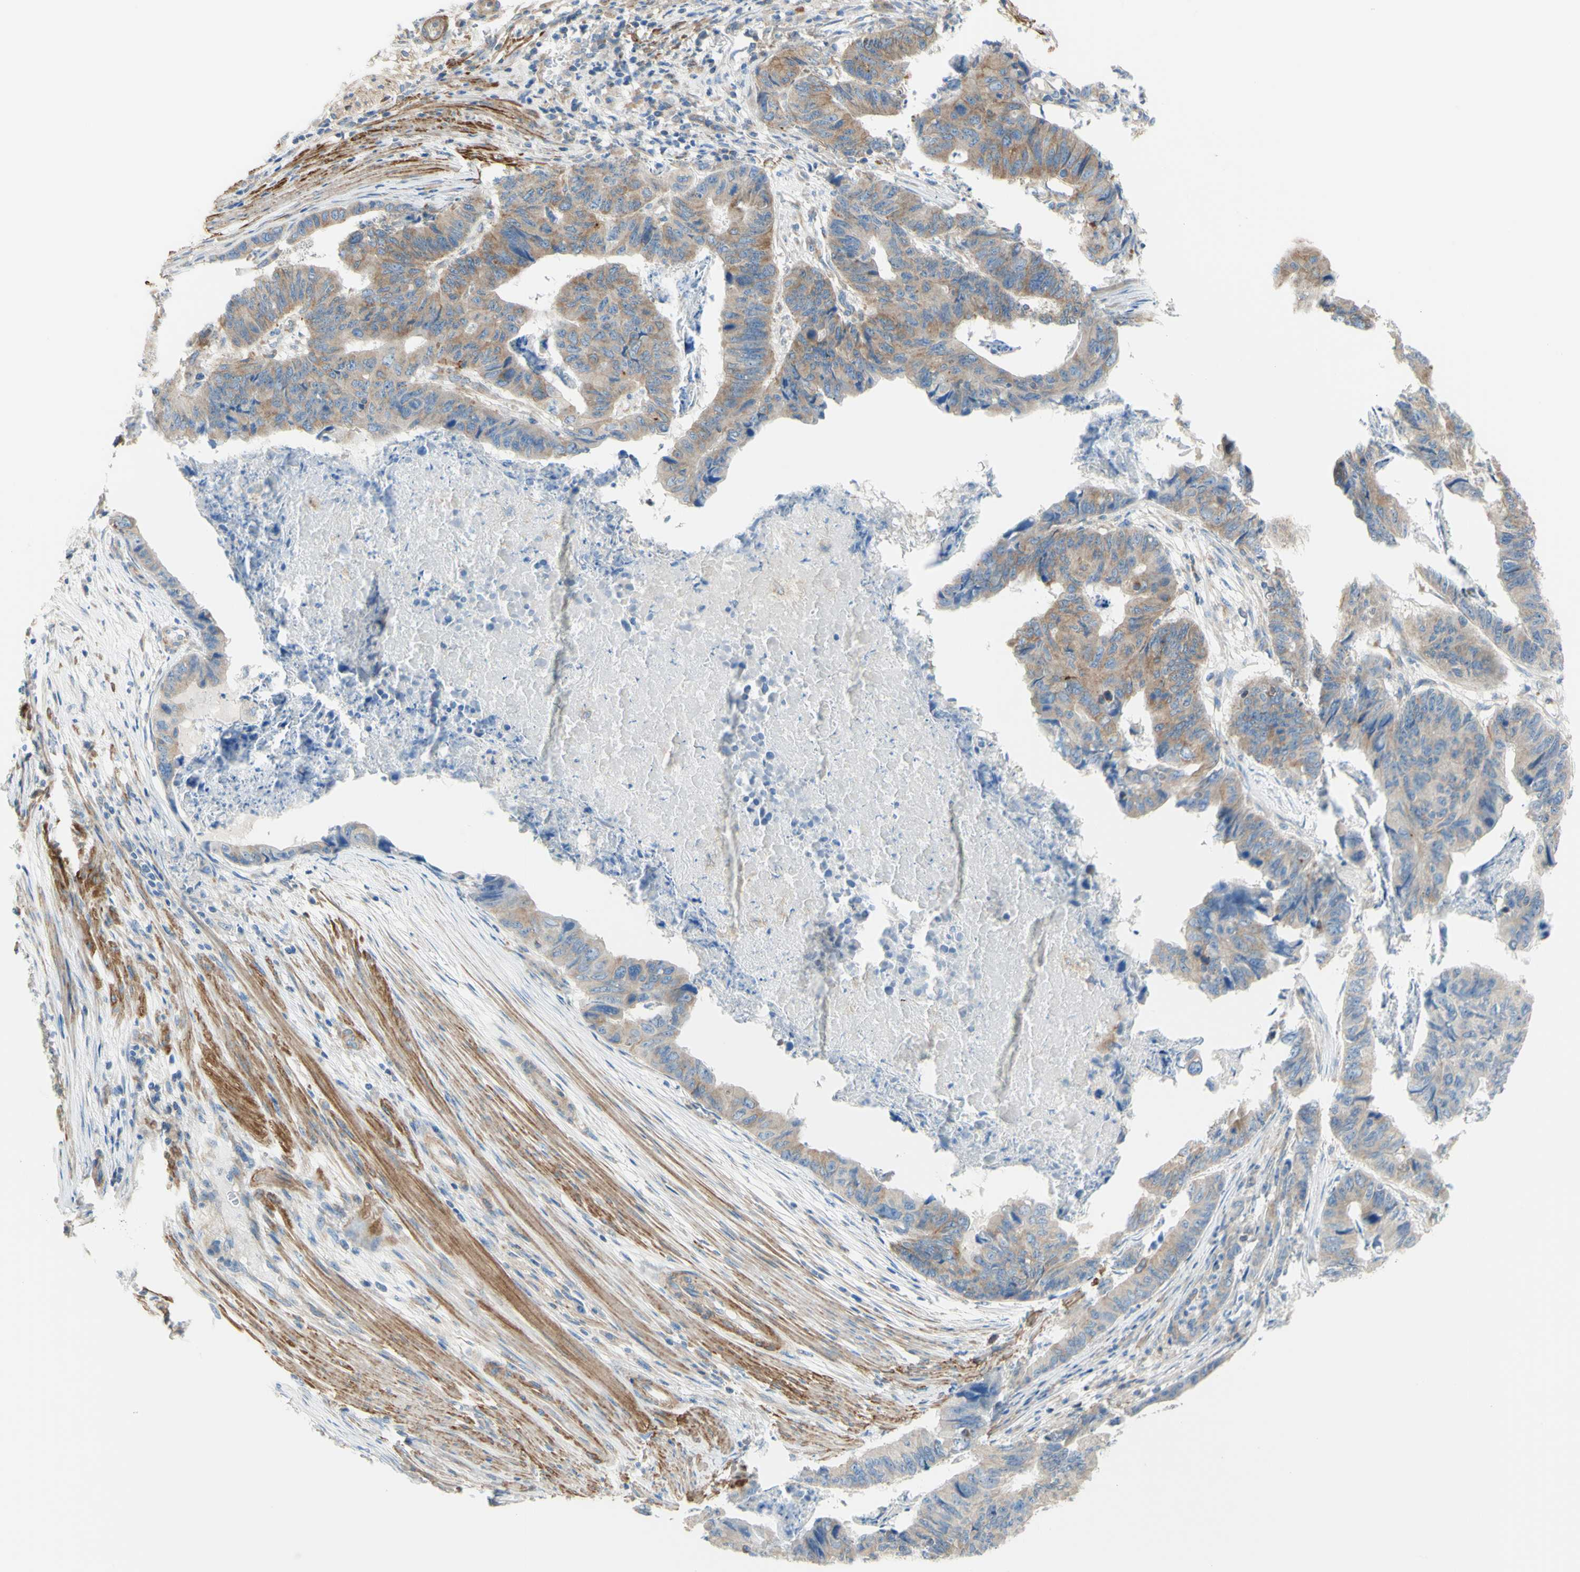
{"staining": {"intensity": "moderate", "quantity": "25%-75%", "location": "cytoplasmic/membranous"}, "tissue": "stomach cancer", "cell_type": "Tumor cells", "image_type": "cancer", "snomed": [{"axis": "morphology", "description": "Adenocarcinoma, NOS"}, {"axis": "topography", "description": "Stomach, lower"}], "caption": "This micrograph demonstrates immunohistochemistry staining of stomach adenocarcinoma, with medium moderate cytoplasmic/membranous positivity in approximately 25%-75% of tumor cells.", "gene": "RETREG2", "patient": {"sex": "male", "age": 77}}